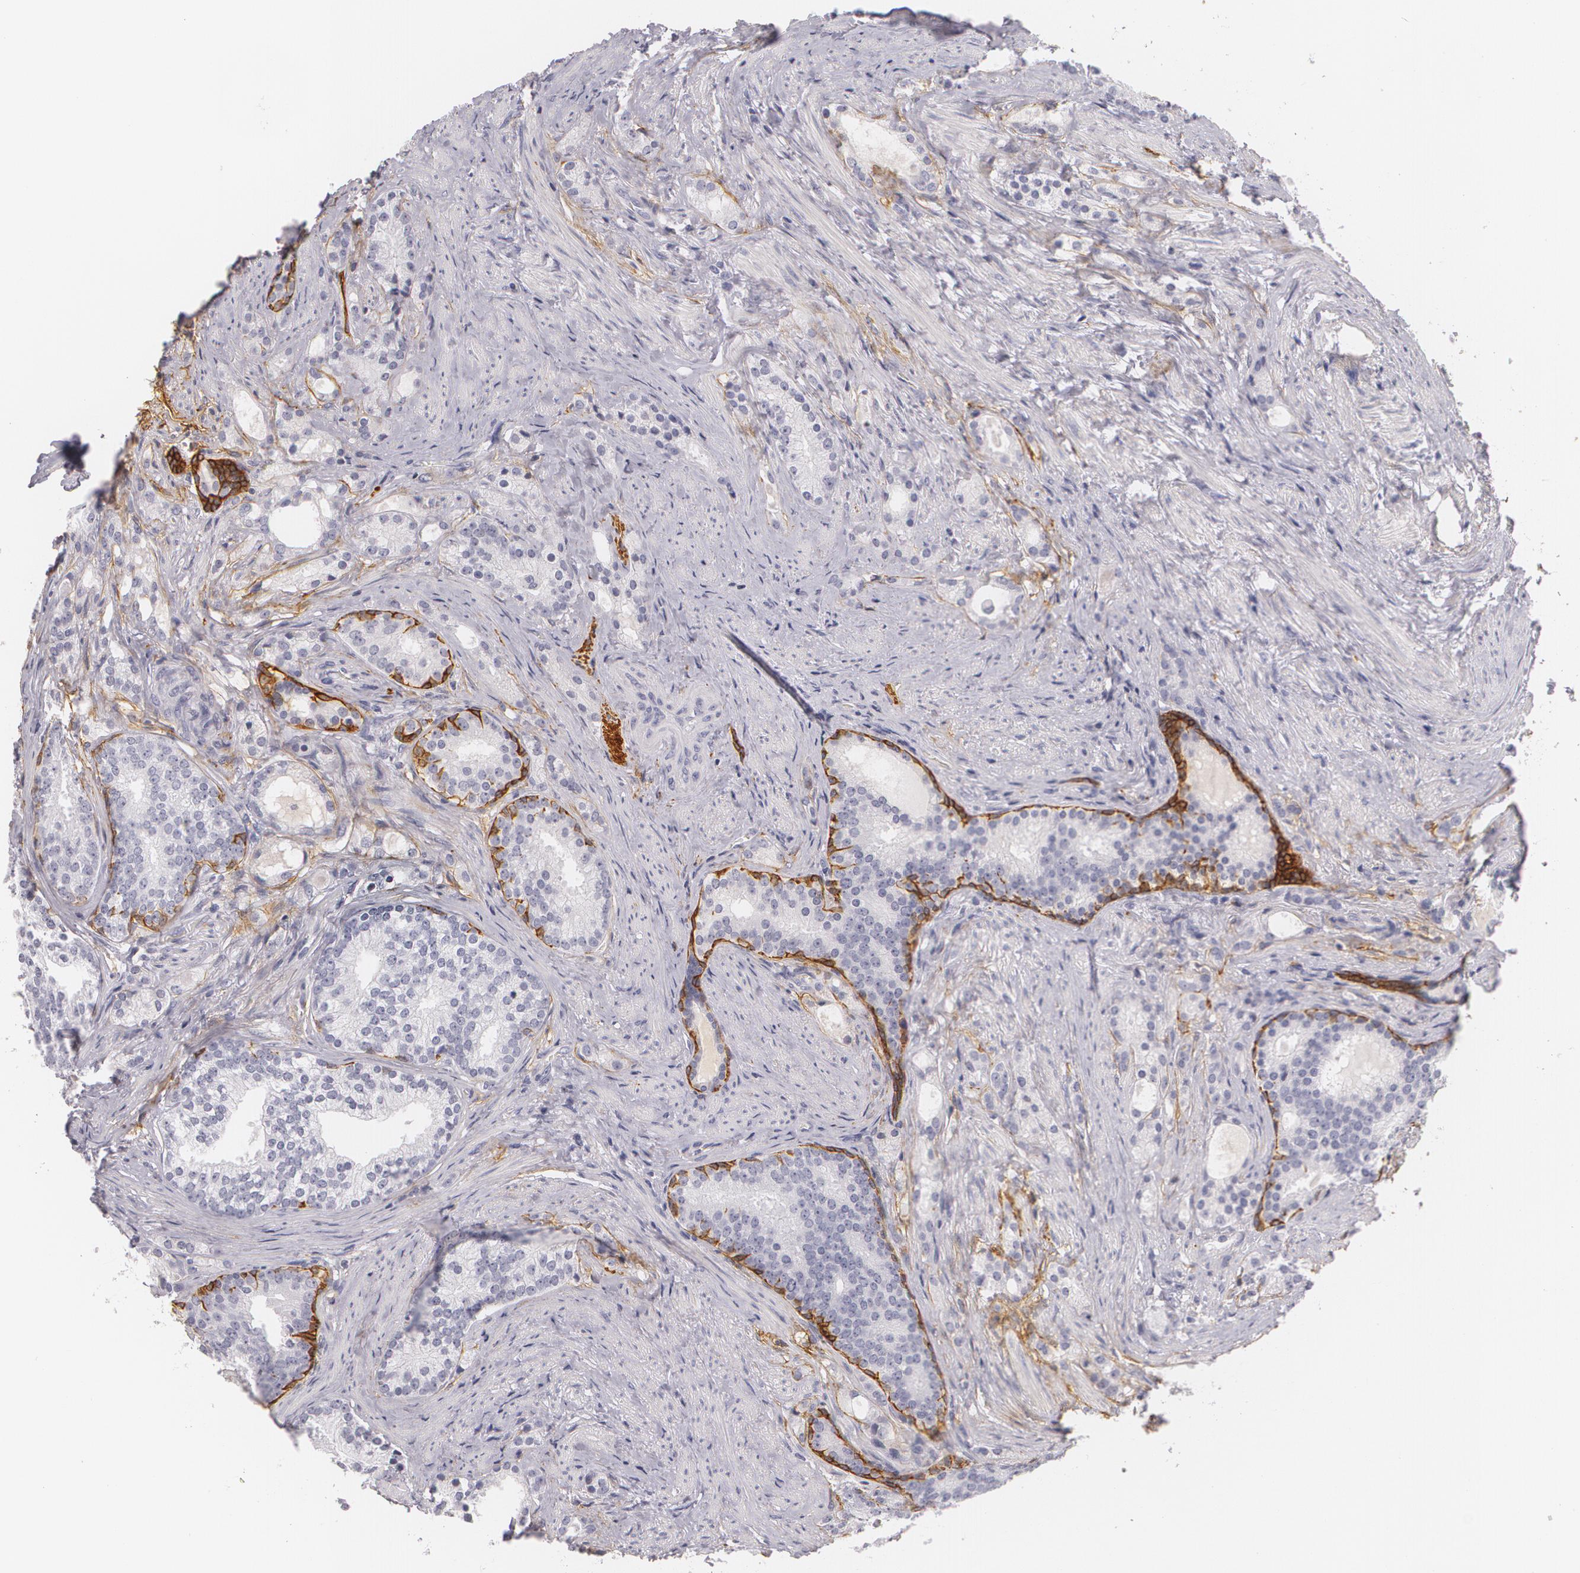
{"staining": {"intensity": "negative", "quantity": "none", "location": "none"}, "tissue": "prostate cancer", "cell_type": "Tumor cells", "image_type": "cancer", "snomed": [{"axis": "morphology", "description": "Adenocarcinoma, Low grade"}, {"axis": "topography", "description": "Prostate"}], "caption": "Immunohistochemistry of human prostate cancer reveals no positivity in tumor cells.", "gene": "NGFR", "patient": {"sex": "male", "age": 71}}